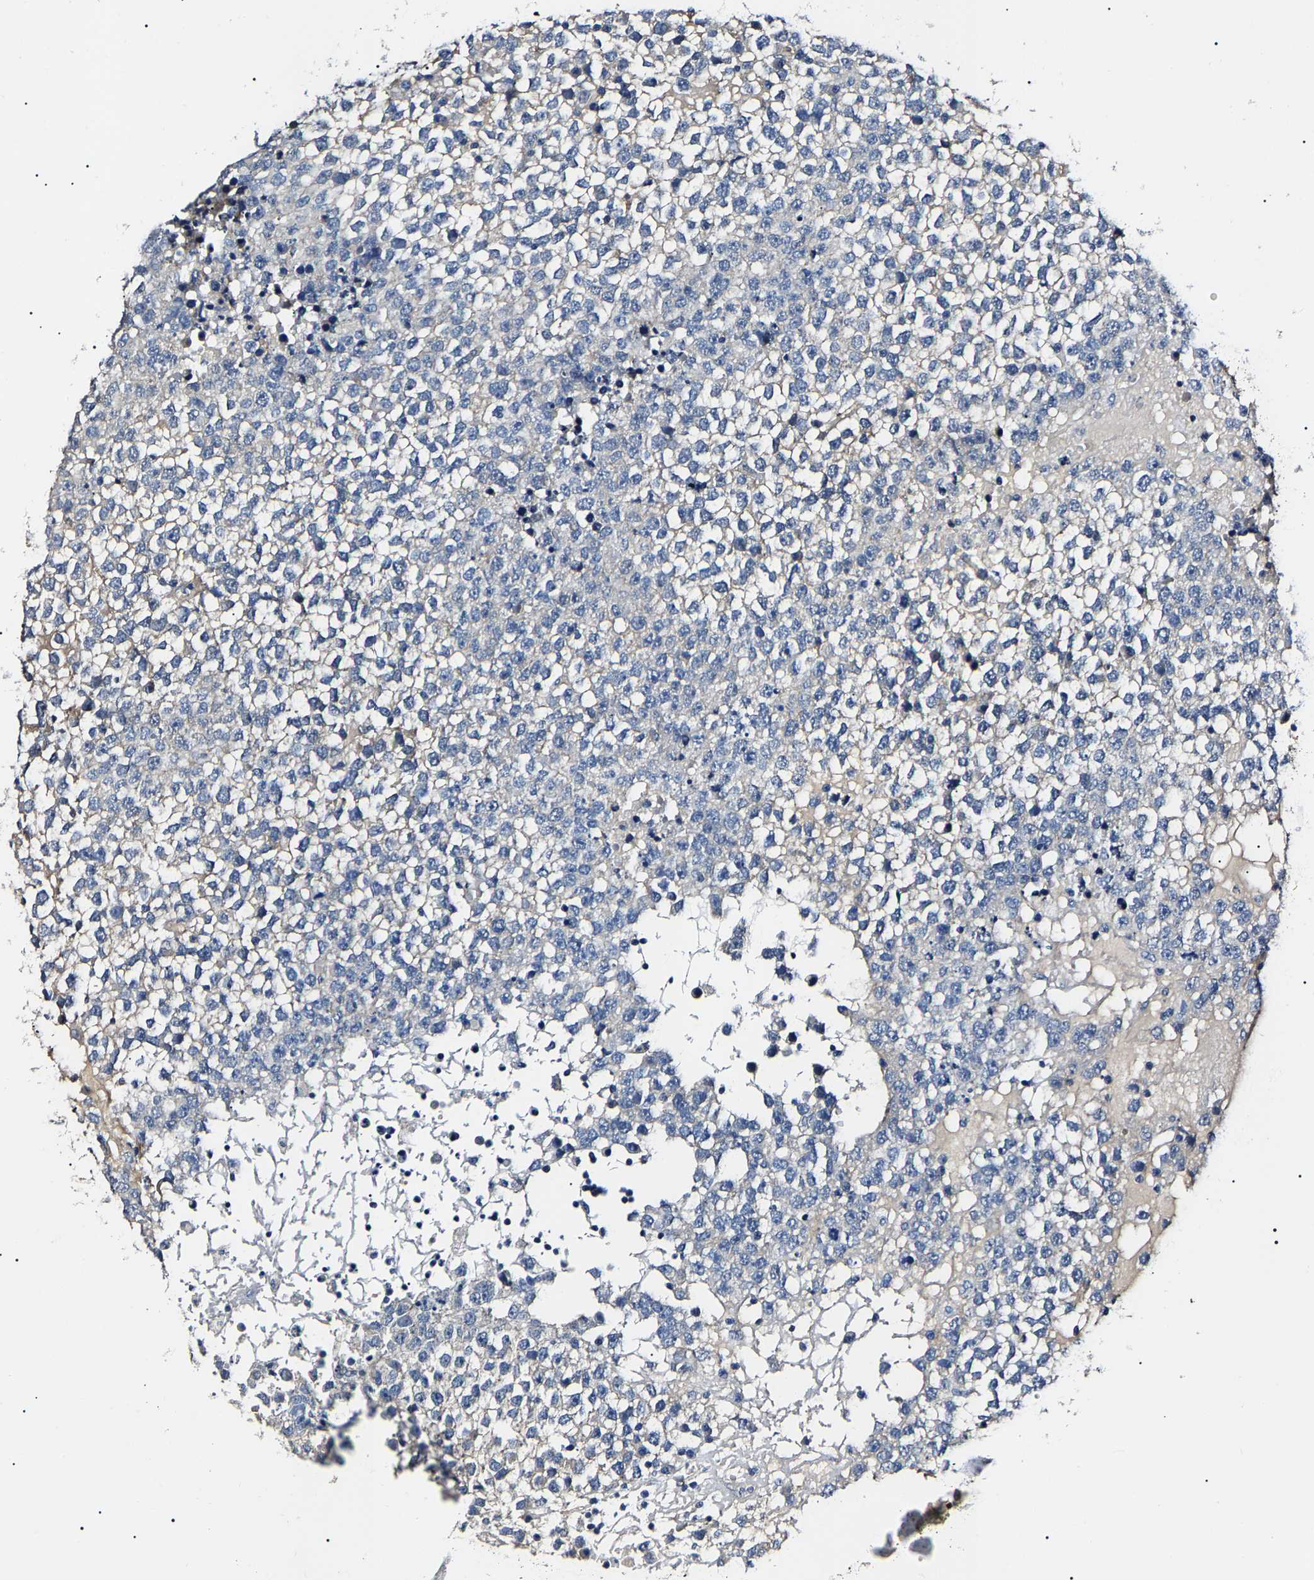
{"staining": {"intensity": "negative", "quantity": "none", "location": "none"}, "tissue": "testis cancer", "cell_type": "Tumor cells", "image_type": "cancer", "snomed": [{"axis": "morphology", "description": "Seminoma, NOS"}, {"axis": "topography", "description": "Testis"}], "caption": "An image of human testis seminoma is negative for staining in tumor cells.", "gene": "KLHL42", "patient": {"sex": "male", "age": 65}}